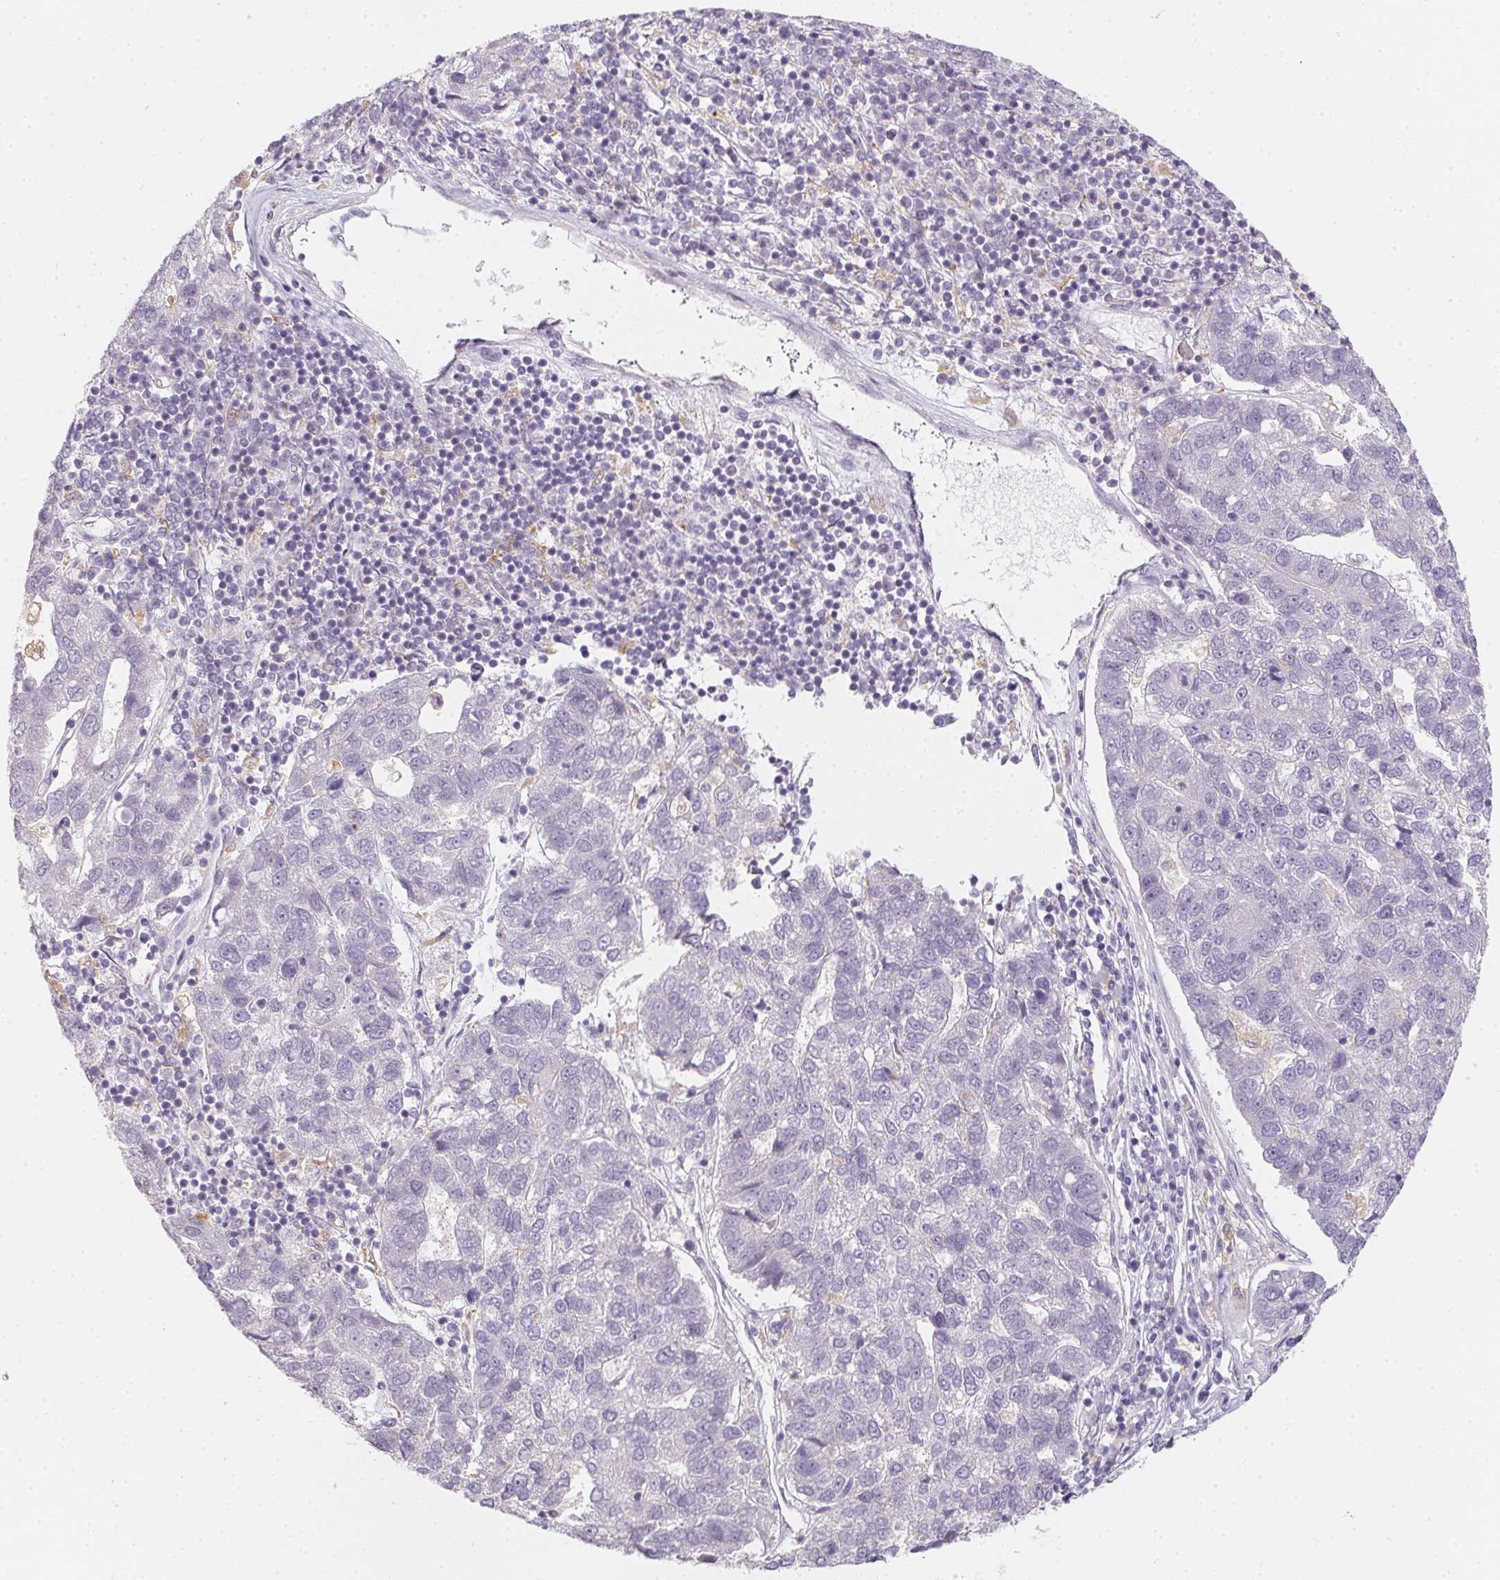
{"staining": {"intensity": "negative", "quantity": "none", "location": "none"}, "tissue": "pancreatic cancer", "cell_type": "Tumor cells", "image_type": "cancer", "snomed": [{"axis": "morphology", "description": "Adenocarcinoma, NOS"}, {"axis": "topography", "description": "Pancreas"}], "caption": "High magnification brightfield microscopy of pancreatic cancer (adenocarcinoma) stained with DAB (3,3'-diaminobenzidine) (brown) and counterstained with hematoxylin (blue): tumor cells show no significant staining.", "gene": "SLC6A18", "patient": {"sex": "female", "age": 61}}